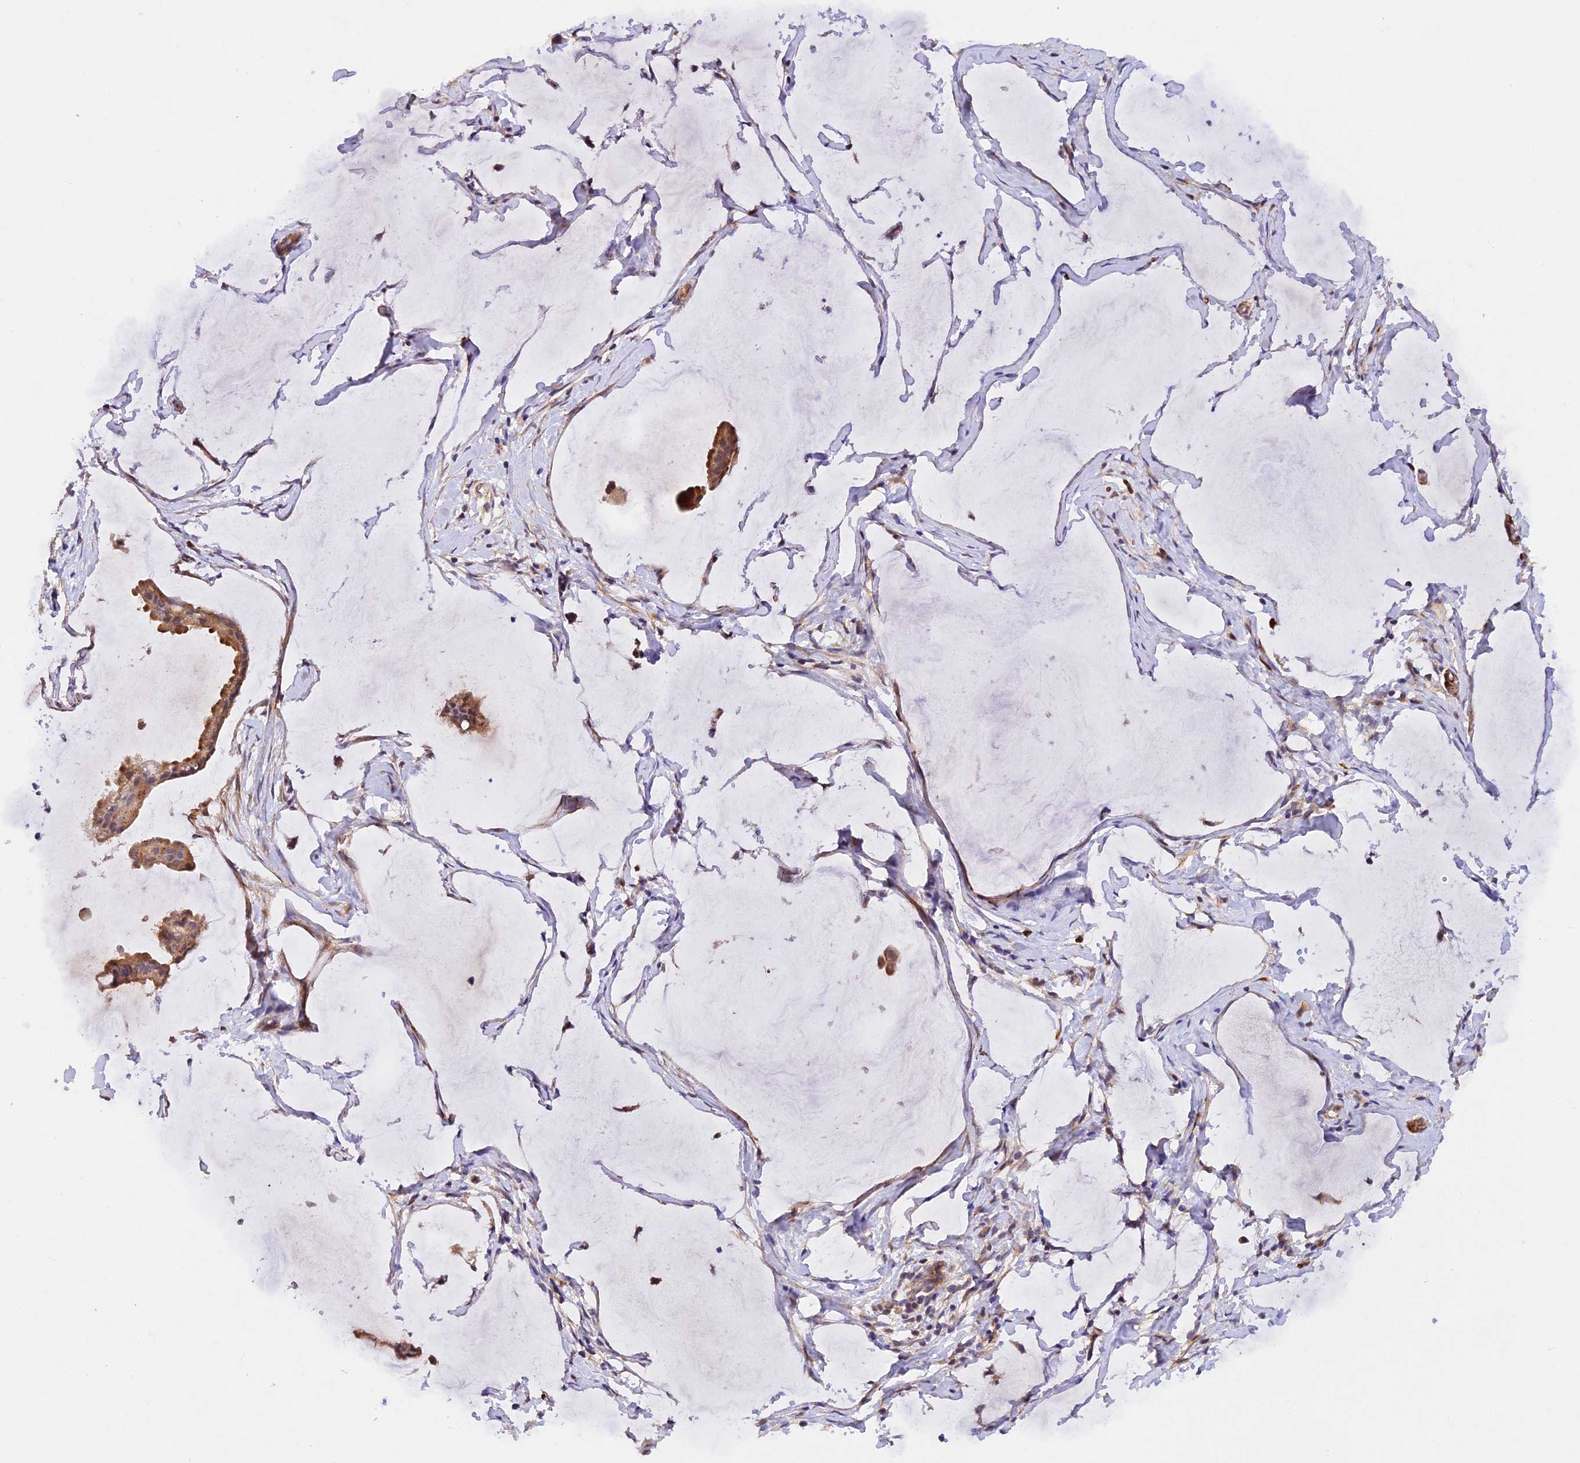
{"staining": {"intensity": "moderate", "quantity": ">75%", "location": "cytoplasmic/membranous"}, "tissue": "ovarian cancer", "cell_type": "Tumor cells", "image_type": "cancer", "snomed": [{"axis": "morphology", "description": "Cystadenocarcinoma, mucinous, NOS"}, {"axis": "topography", "description": "Ovary"}], "caption": "About >75% of tumor cells in ovarian cancer demonstrate moderate cytoplasmic/membranous protein expression as visualized by brown immunohistochemical staining.", "gene": "WDFY4", "patient": {"sex": "female", "age": 73}}